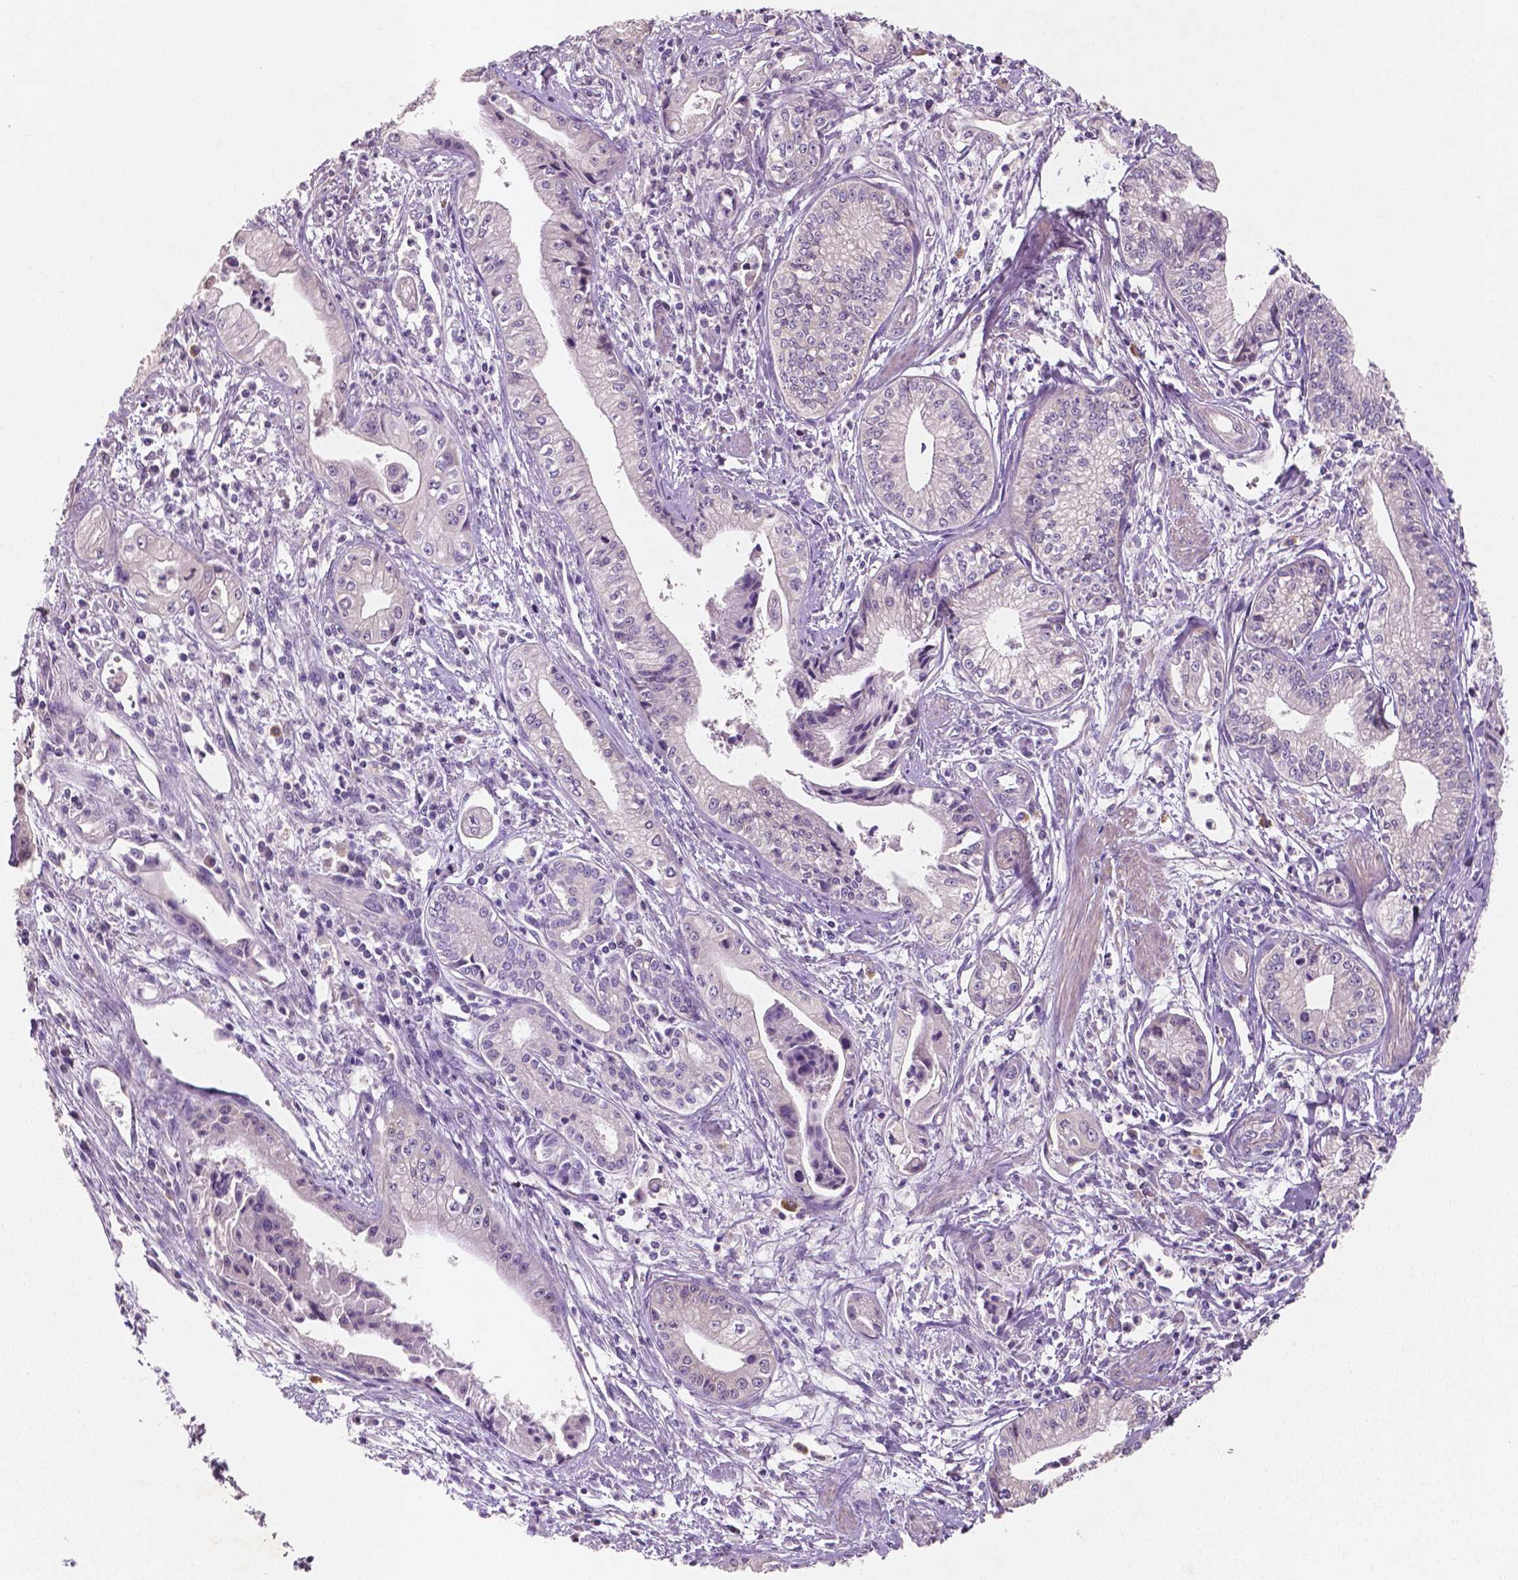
{"staining": {"intensity": "negative", "quantity": "none", "location": "none"}, "tissue": "pancreatic cancer", "cell_type": "Tumor cells", "image_type": "cancer", "snomed": [{"axis": "morphology", "description": "Adenocarcinoma, NOS"}, {"axis": "topography", "description": "Pancreas"}], "caption": "Human pancreatic adenocarcinoma stained for a protein using immunohistochemistry (IHC) exhibits no positivity in tumor cells.", "gene": "LSM14B", "patient": {"sex": "female", "age": 65}}